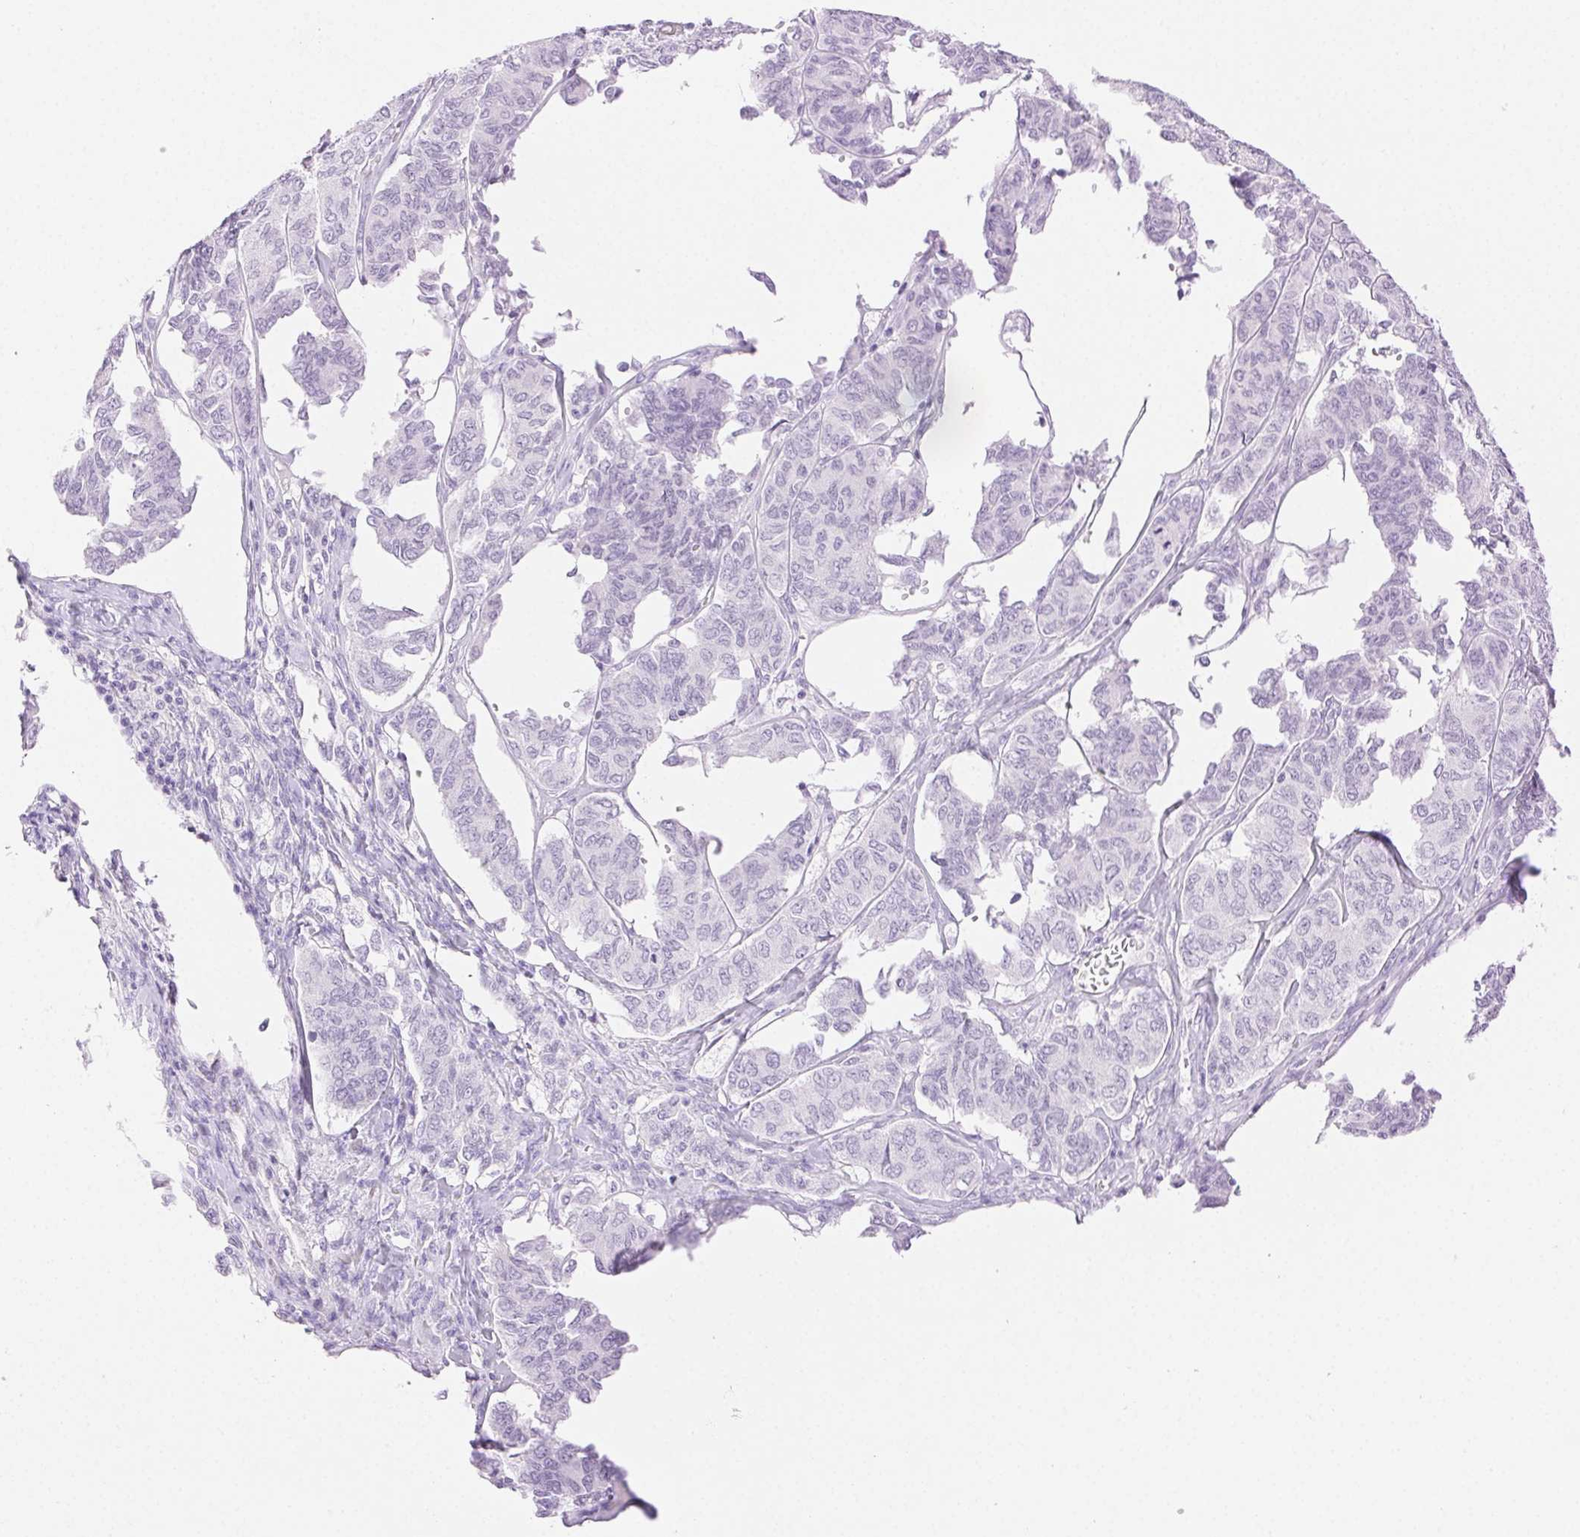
{"staining": {"intensity": "negative", "quantity": "none", "location": "none"}, "tissue": "ovarian cancer", "cell_type": "Tumor cells", "image_type": "cancer", "snomed": [{"axis": "morphology", "description": "Carcinoma, endometroid"}, {"axis": "topography", "description": "Ovary"}], "caption": "DAB immunohistochemical staining of ovarian endometroid carcinoma displays no significant positivity in tumor cells.", "gene": "SPACA4", "patient": {"sex": "female", "age": 80}}